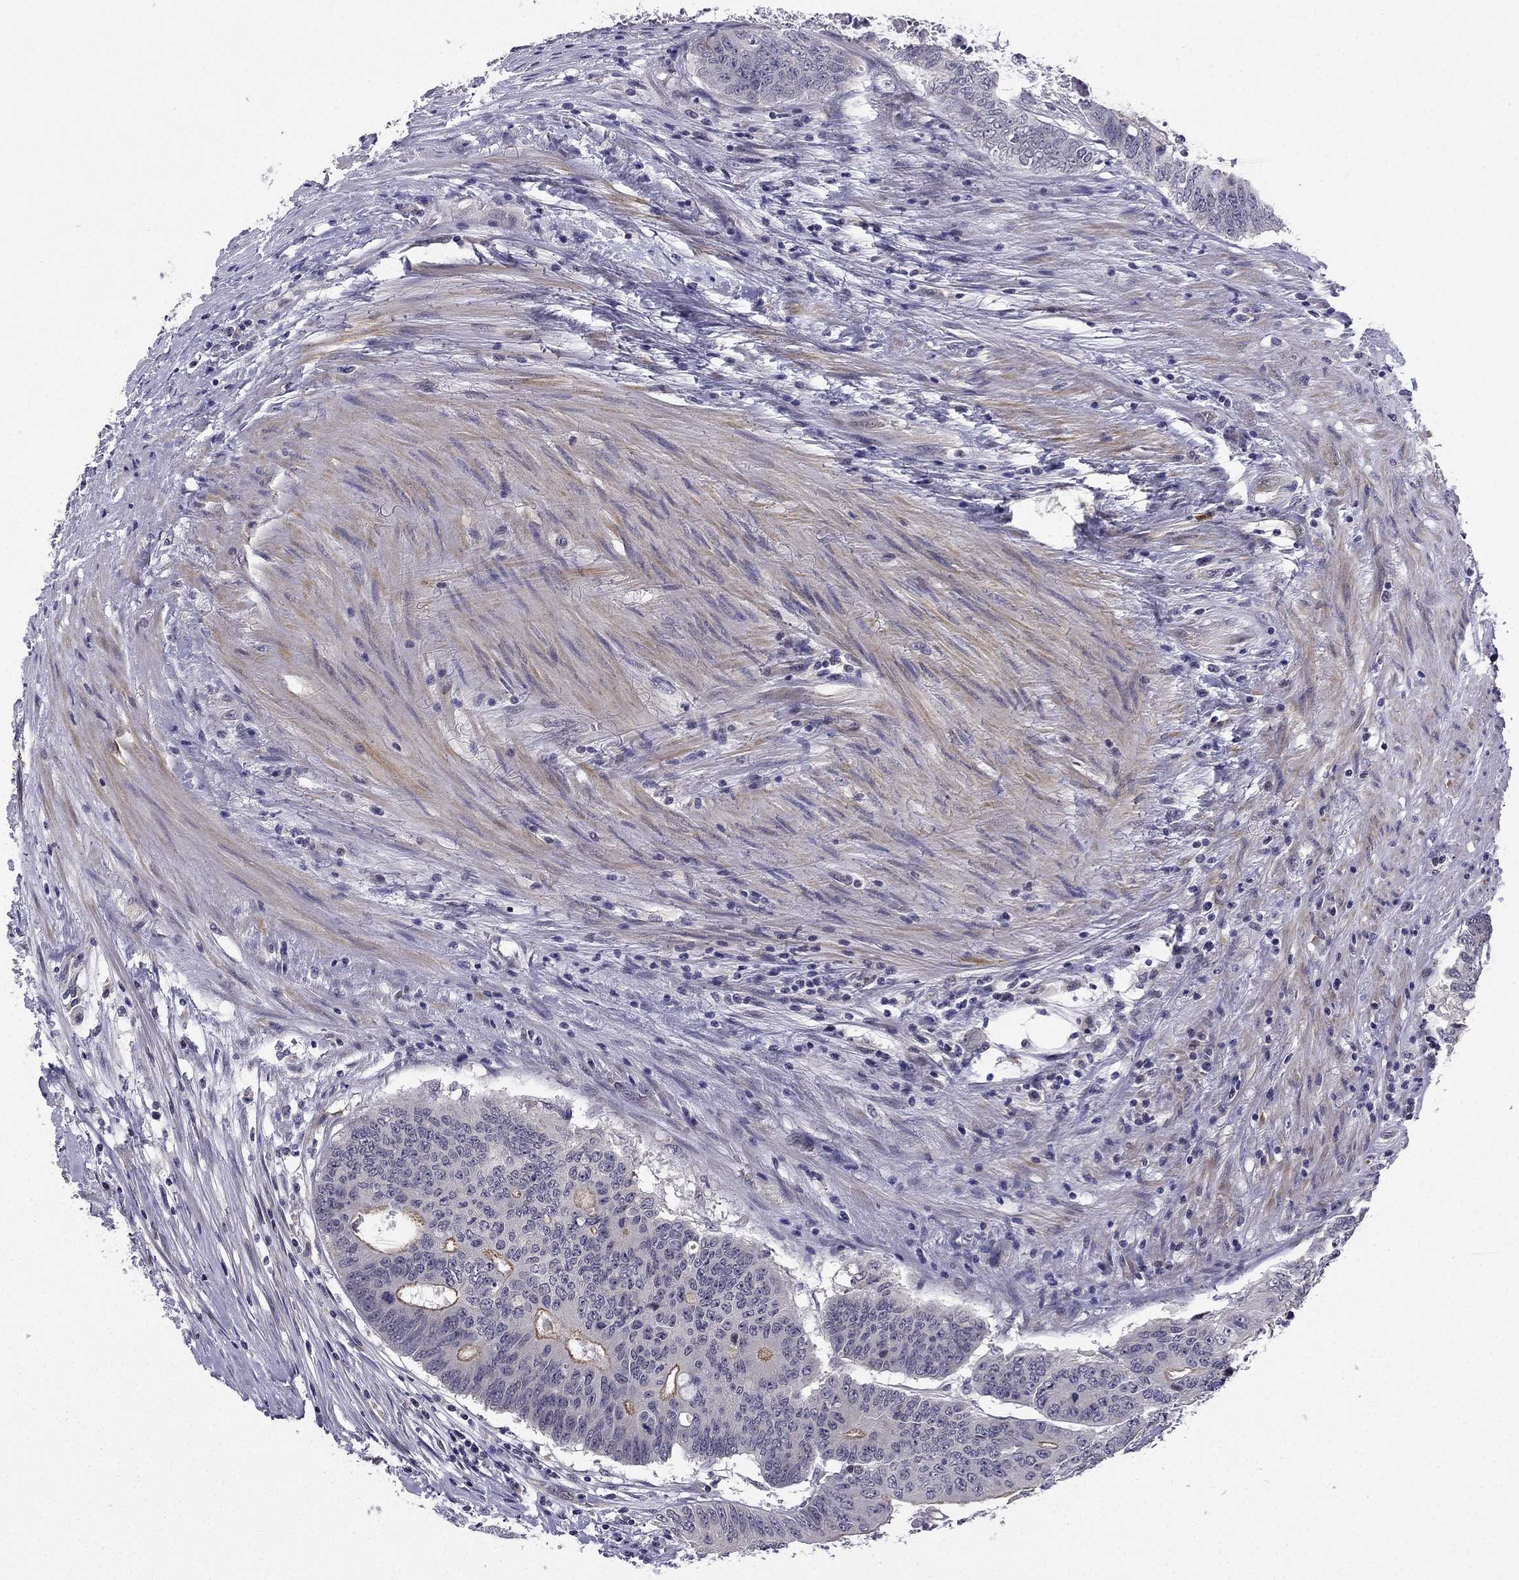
{"staining": {"intensity": "moderate", "quantity": "<25%", "location": "cytoplasmic/membranous"}, "tissue": "colorectal cancer", "cell_type": "Tumor cells", "image_type": "cancer", "snomed": [{"axis": "morphology", "description": "Adenocarcinoma, NOS"}, {"axis": "topography", "description": "Rectum"}], "caption": "Immunohistochemistry micrograph of neoplastic tissue: human adenocarcinoma (colorectal) stained using IHC exhibits low levels of moderate protein expression localized specifically in the cytoplasmic/membranous of tumor cells, appearing as a cytoplasmic/membranous brown color.", "gene": "CHST8", "patient": {"sex": "male", "age": 59}}